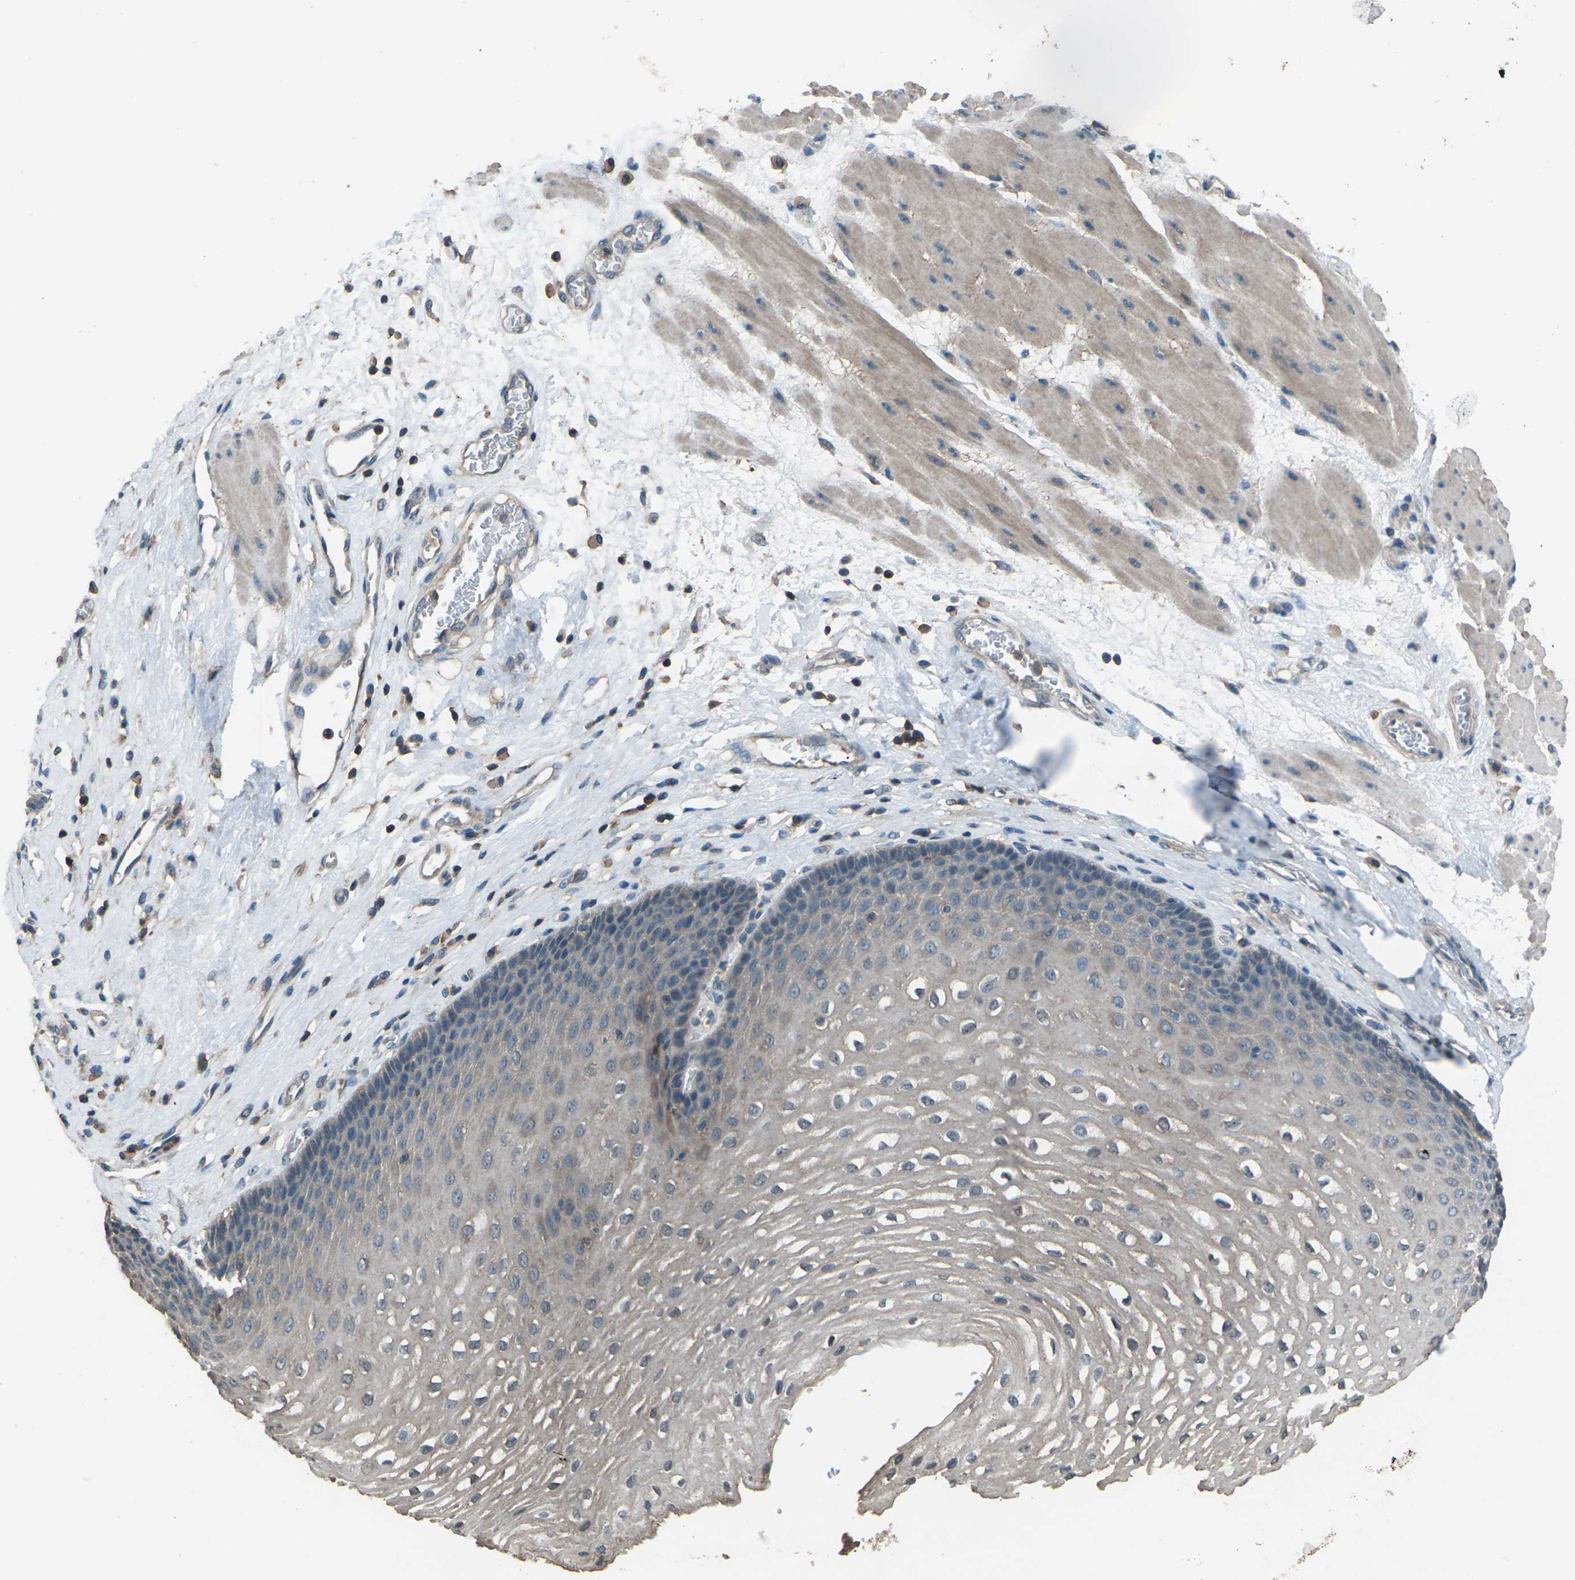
{"staining": {"intensity": "weak", "quantity": "25%-75%", "location": "cytoplasmic/membranous"}, "tissue": "esophagus", "cell_type": "Squamous epithelial cells", "image_type": "normal", "snomed": [{"axis": "morphology", "description": "Normal tissue, NOS"}, {"axis": "topography", "description": "Esophagus"}], "caption": "Weak cytoplasmic/membranous protein expression is identified in about 25%-75% of squamous epithelial cells in esophagus. The protein is shown in brown color, while the nuclei are stained blue.", "gene": "CMTM4", "patient": {"sex": "male", "age": 48}}